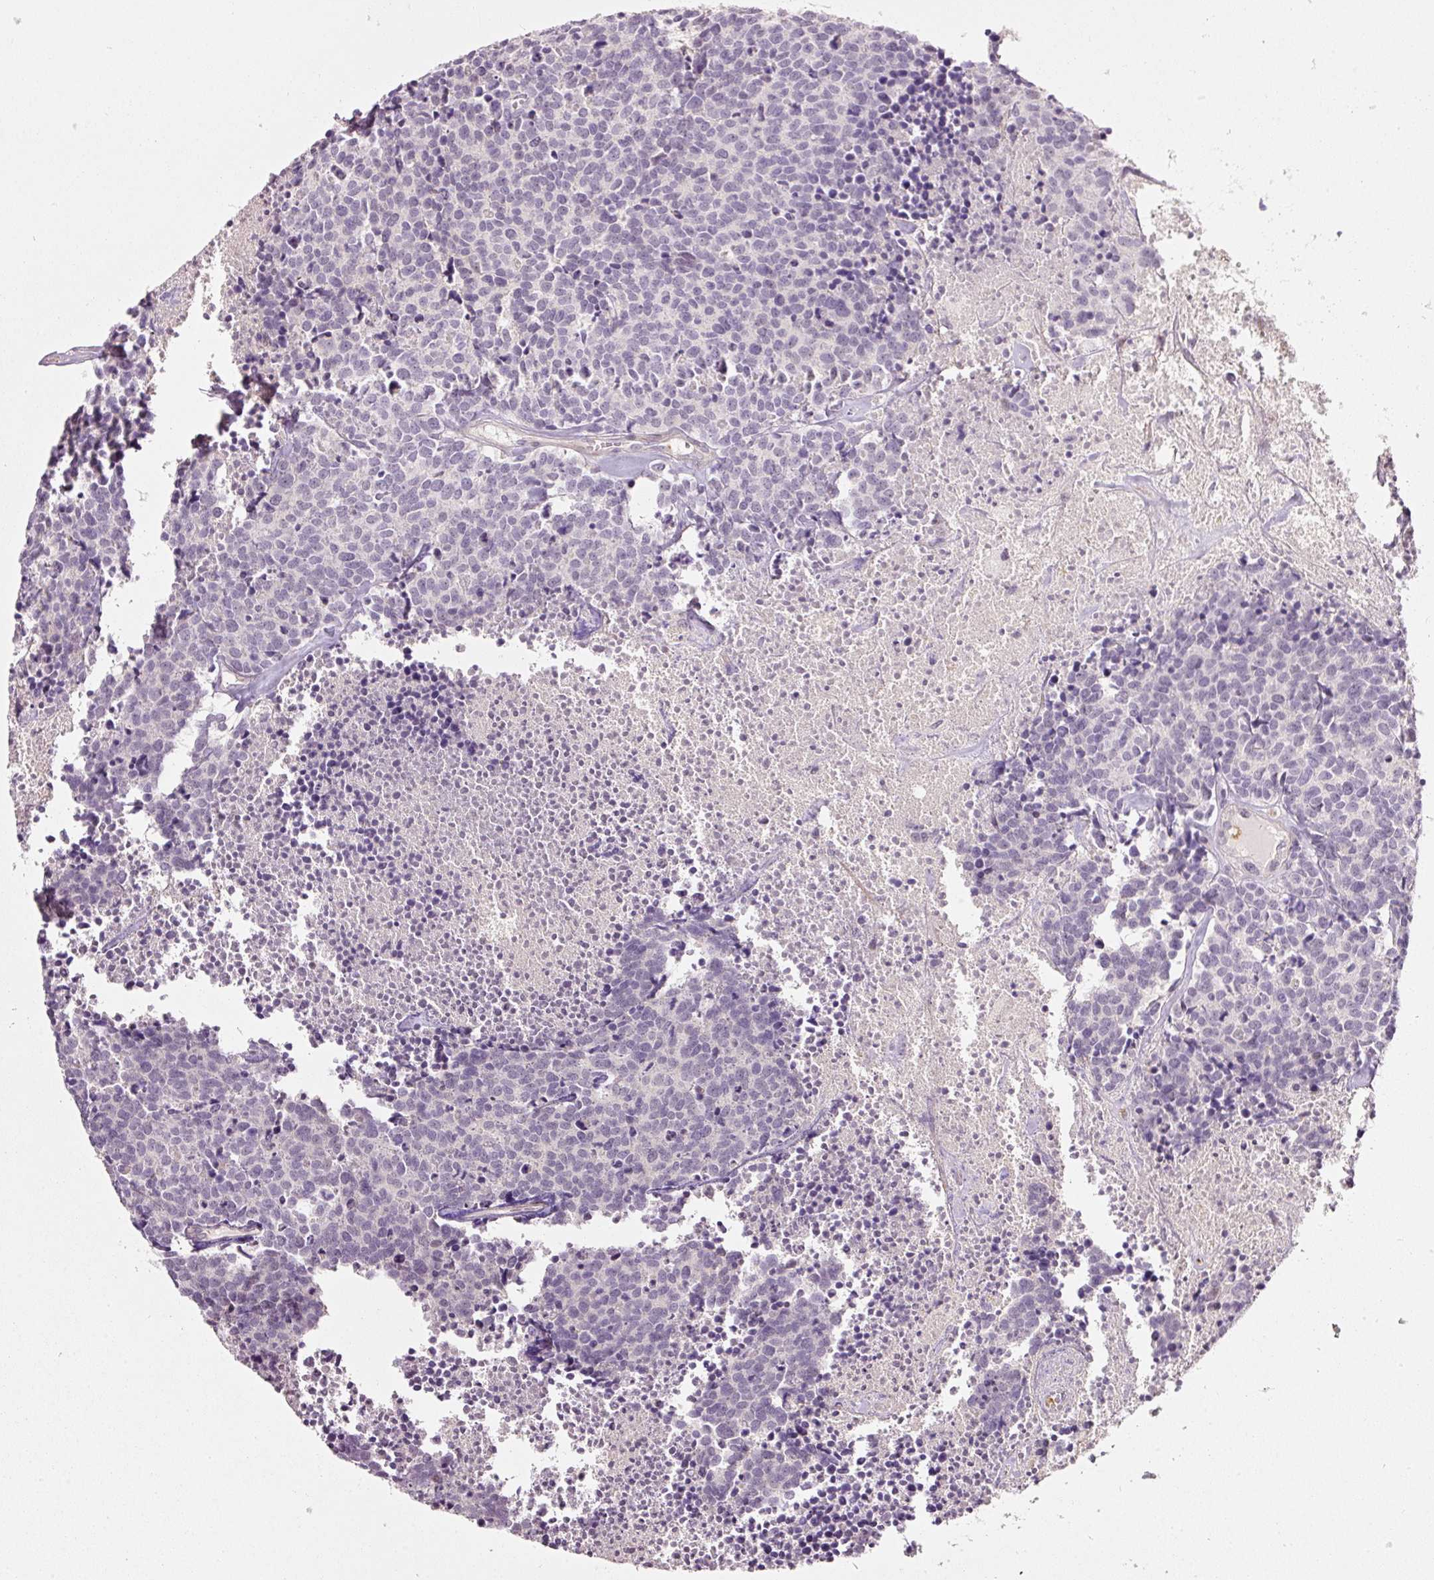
{"staining": {"intensity": "negative", "quantity": "none", "location": "none"}, "tissue": "carcinoid", "cell_type": "Tumor cells", "image_type": "cancer", "snomed": [{"axis": "morphology", "description": "Carcinoid, malignant, NOS"}, {"axis": "topography", "description": "Skin"}], "caption": "DAB immunohistochemical staining of human malignant carcinoid exhibits no significant positivity in tumor cells.", "gene": "TOGARAM1", "patient": {"sex": "female", "age": 79}}